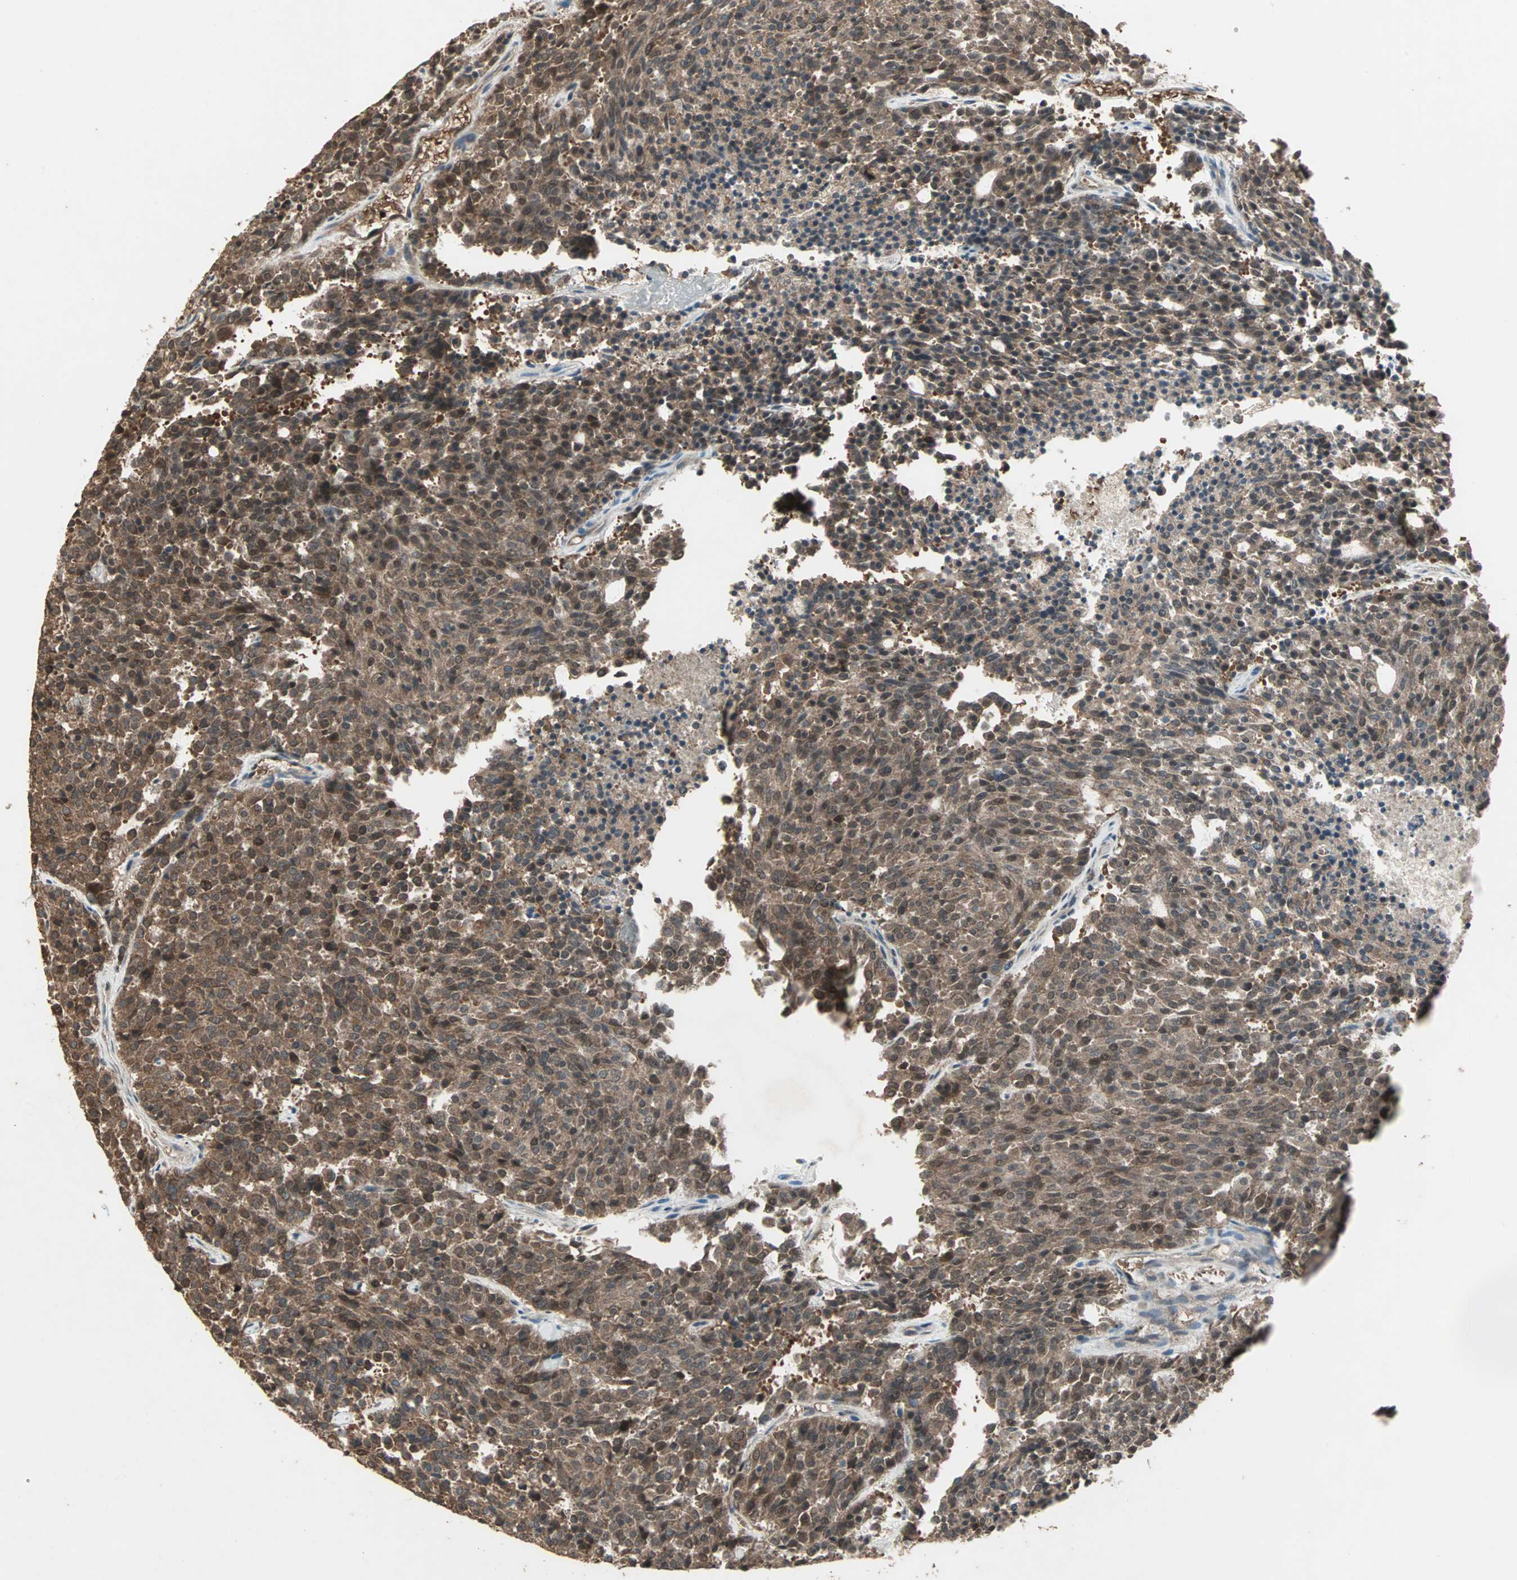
{"staining": {"intensity": "strong", "quantity": ">75%", "location": "cytoplasmic/membranous"}, "tissue": "carcinoid", "cell_type": "Tumor cells", "image_type": "cancer", "snomed": [{"axis": "morphology", "description": "Carcinoid, malignant, NOS"}, {"axis": "topography", "description": "Pancreas"}], "caption": "Human carcinoid stained with a brown dye shows strong cytoplasmic/membranous positive staining in about >75% of tumor cells.", "gene": "UBAC1", "patient": {"sex": "female", "age": 54}}